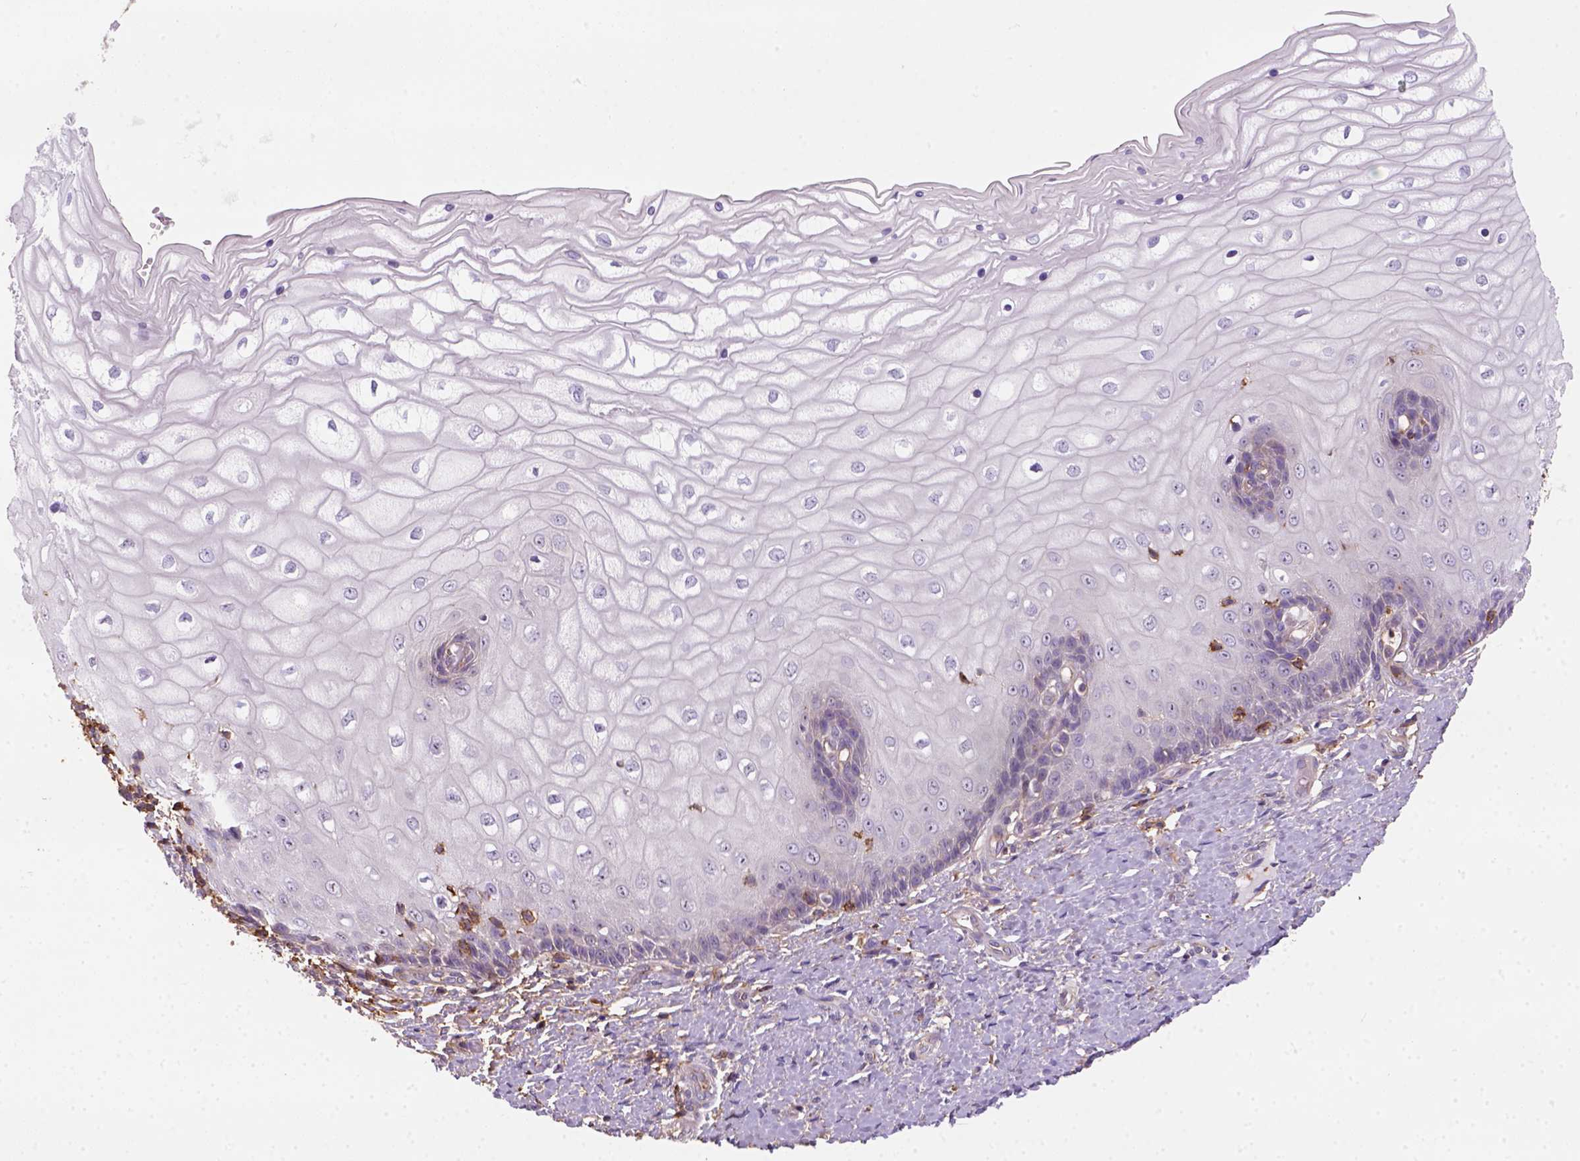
{"staining": {"intensity": "weak", "quantity": ">75%", "location": "cytoplasmic/membranous"}, "tissue": "cervix", "cell_type": "Glandular cells", "image_type": "normal", "snomed": [{"axis": "morphology", "description": "Normal tissue, NOS"}, {"axis": "topography", "description": "Cervix"}], "caption": "Glandular cells demonstrate low levels of weak cytoplasmic/membranous positivity in approximately >75% of cells in normal human cervix.", "gene": "GPRC5D", "patient": {"sex": "female", "age": 37}}